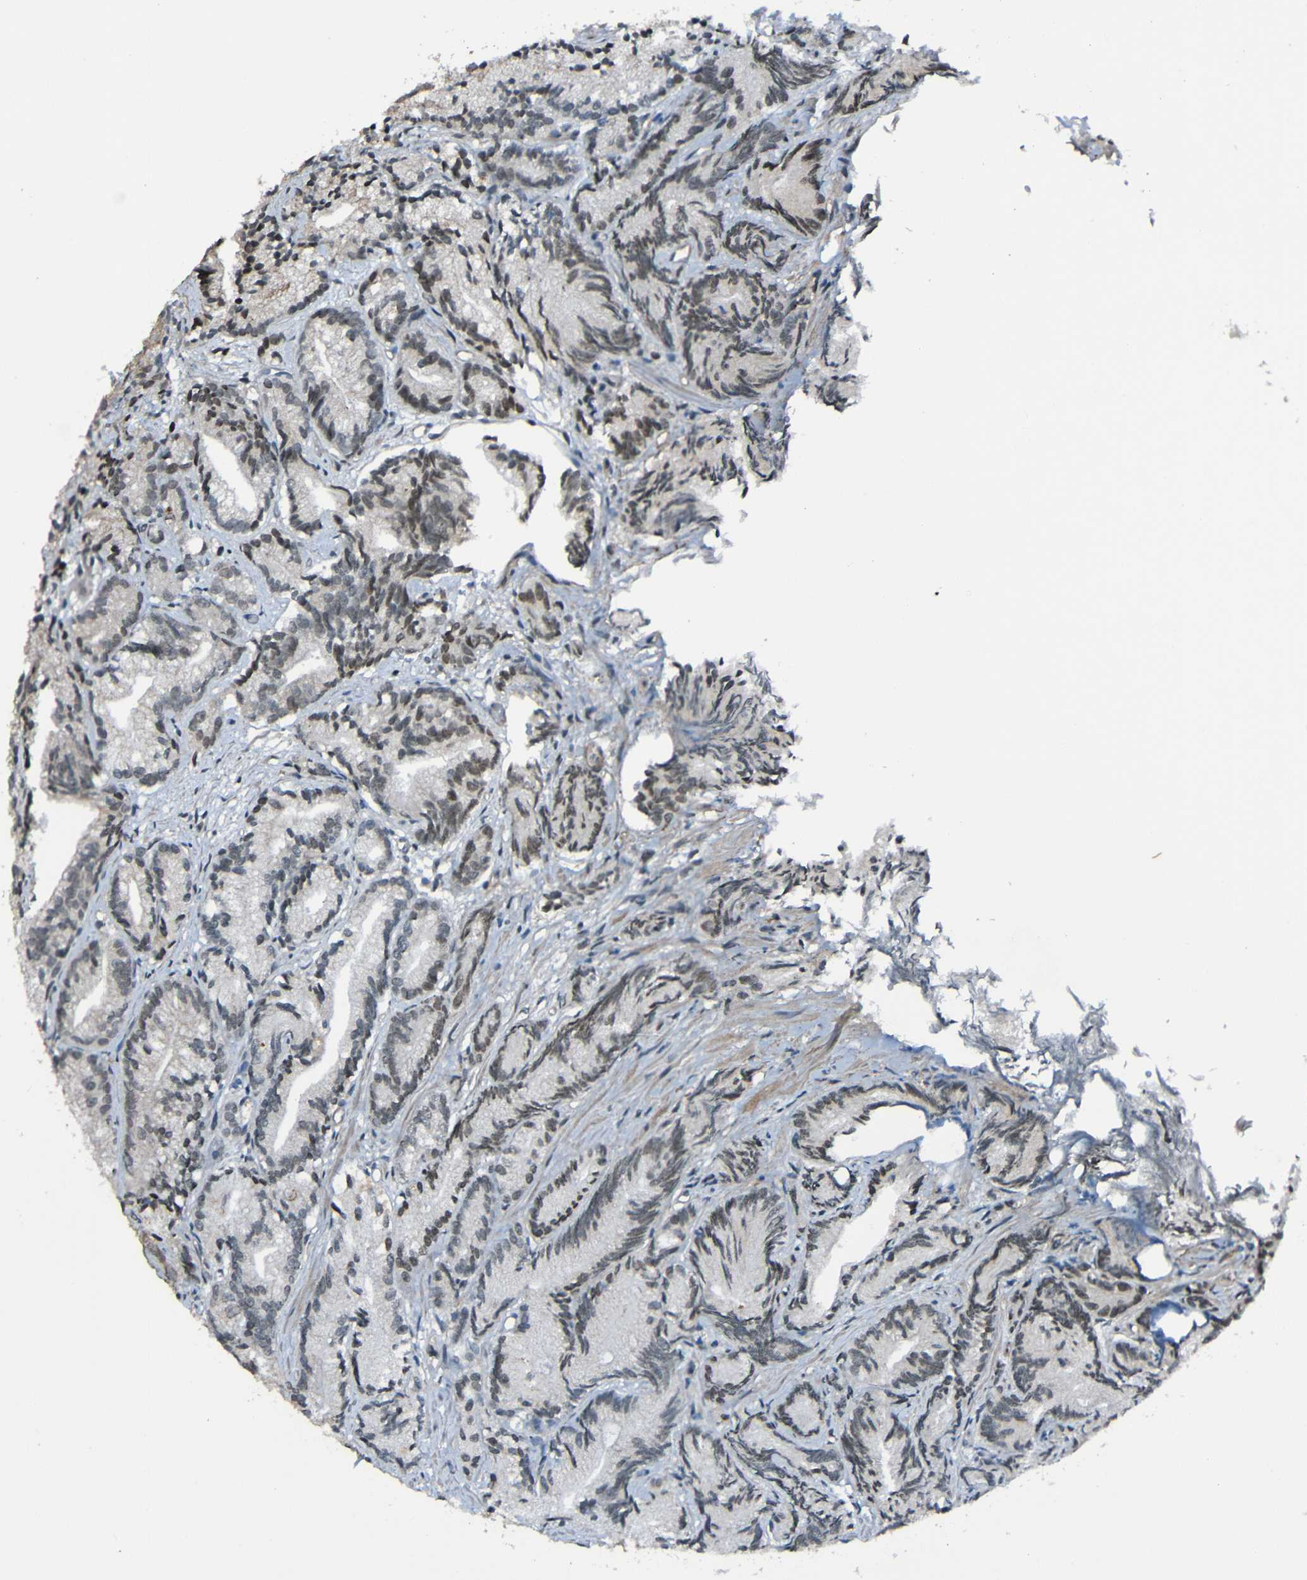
{"staining": {"intensity": "negative", "quantity": "none", "location": "none"}, "tissue": "prostate cancer", "cell_type": "Tumor cells", "image_type": "cancer", "snomed": [{"axis": "morphology", "description": "Adenocarcinoma, Low grade"}, {"axis": "topography", "description": "Prostate"}], "caption": "An image of prostate cancer stained for a protein shows no brown staining in tumor cells.", "gene": "LGR5", "patient": {"sex": "male", "age": 89}}